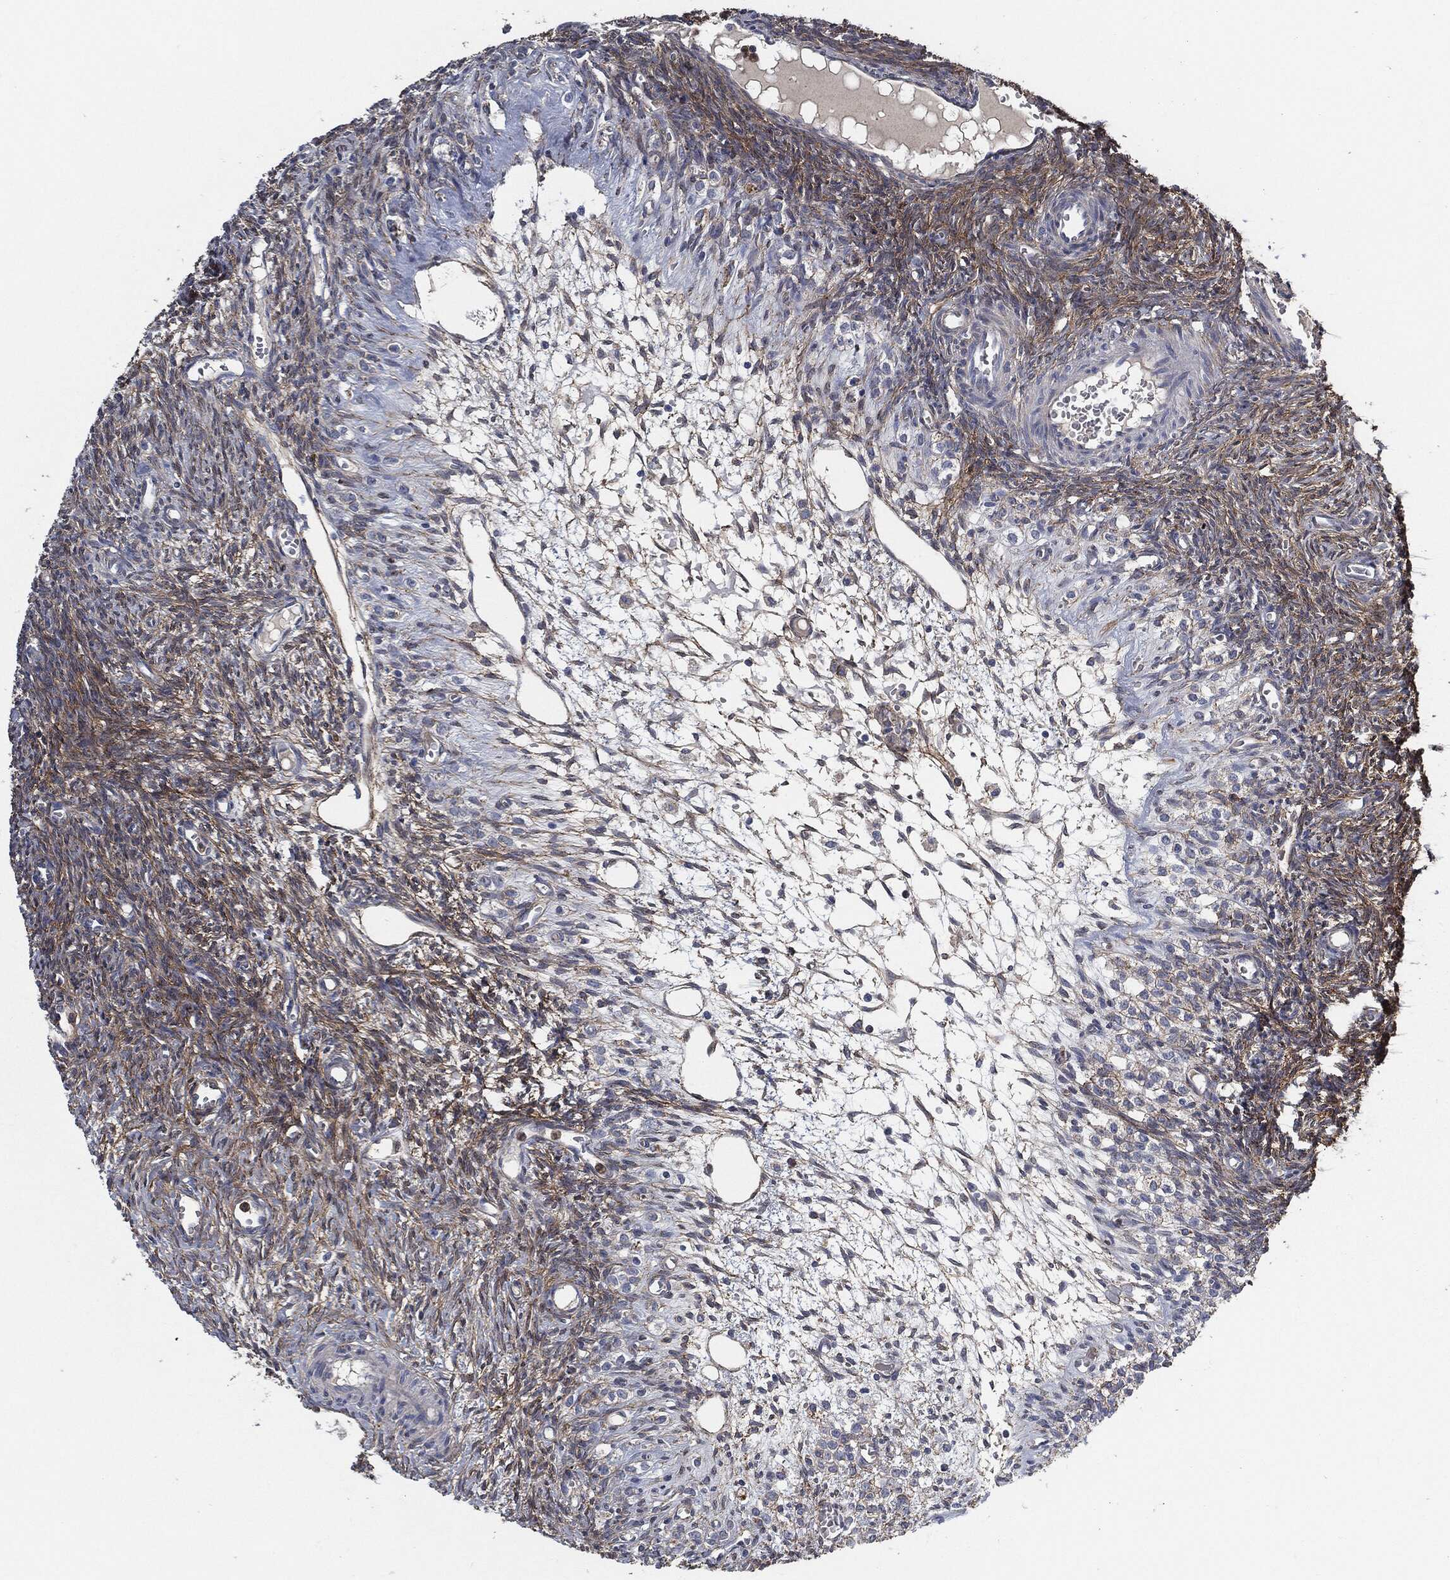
{"staining": {"intensity": "strong", "quantity": "<25%", "location": "nuclear"}, "tissue": "ovary", "cell_type": "Follicle cells", "image_type": "normal", "snomed": [{"axis": "morphology", "description": "Normal tissue, NOS"}, {"axis": "topography", "description": "Ovary"}], "caption": "Immunohistochemistry histopathology image of normal ovary stained for a protein (brown), which displays medium levels of strong nuclear positivity in about <25% of follicle cells.", "gene": "SVIL", "patient": {"sex": "female", "age": 27}}